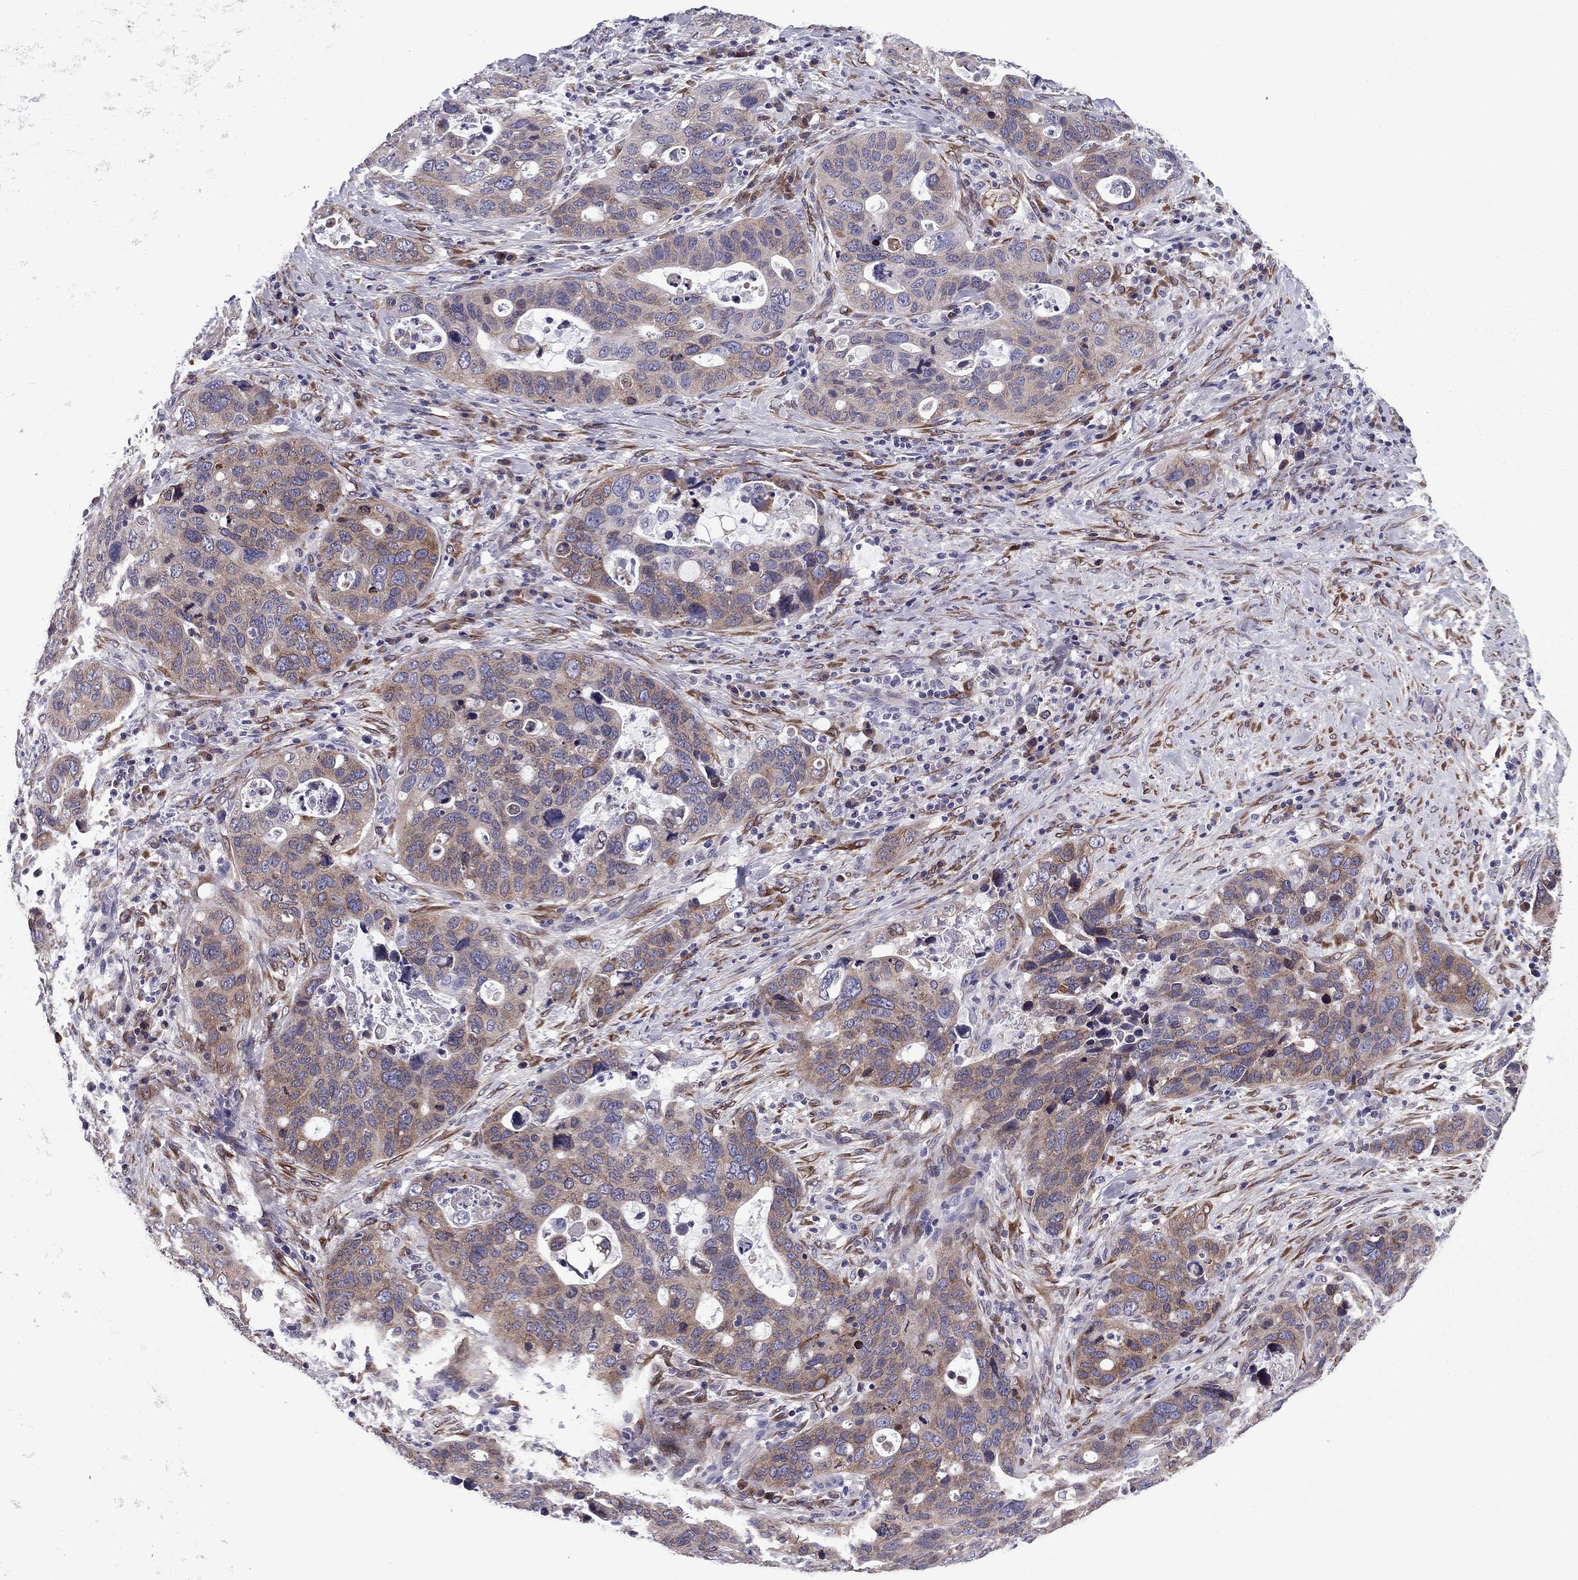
{"staining": {"intensity": "moderate", "quantity": "25%-75%", "location": "cytoplasmic/membranous"}, "tissue": "stomach cancer", "cell_type": "Tumor cells", "image_type": "cancer", "snomed": [{"axis": "morphology", "description": "Adenocarcinoma, NOS"}, {"axis": "topography", "description": "Stomach"}], "caption": "Approximately 25%-75% of tumor cells in stomach cancer reveal moderate cytoplasmic/membranous protein expression as visualized by brown immunohistochemical staining.", "gene": "TMED3", "patient": {"sex": "male", "age": 54}}